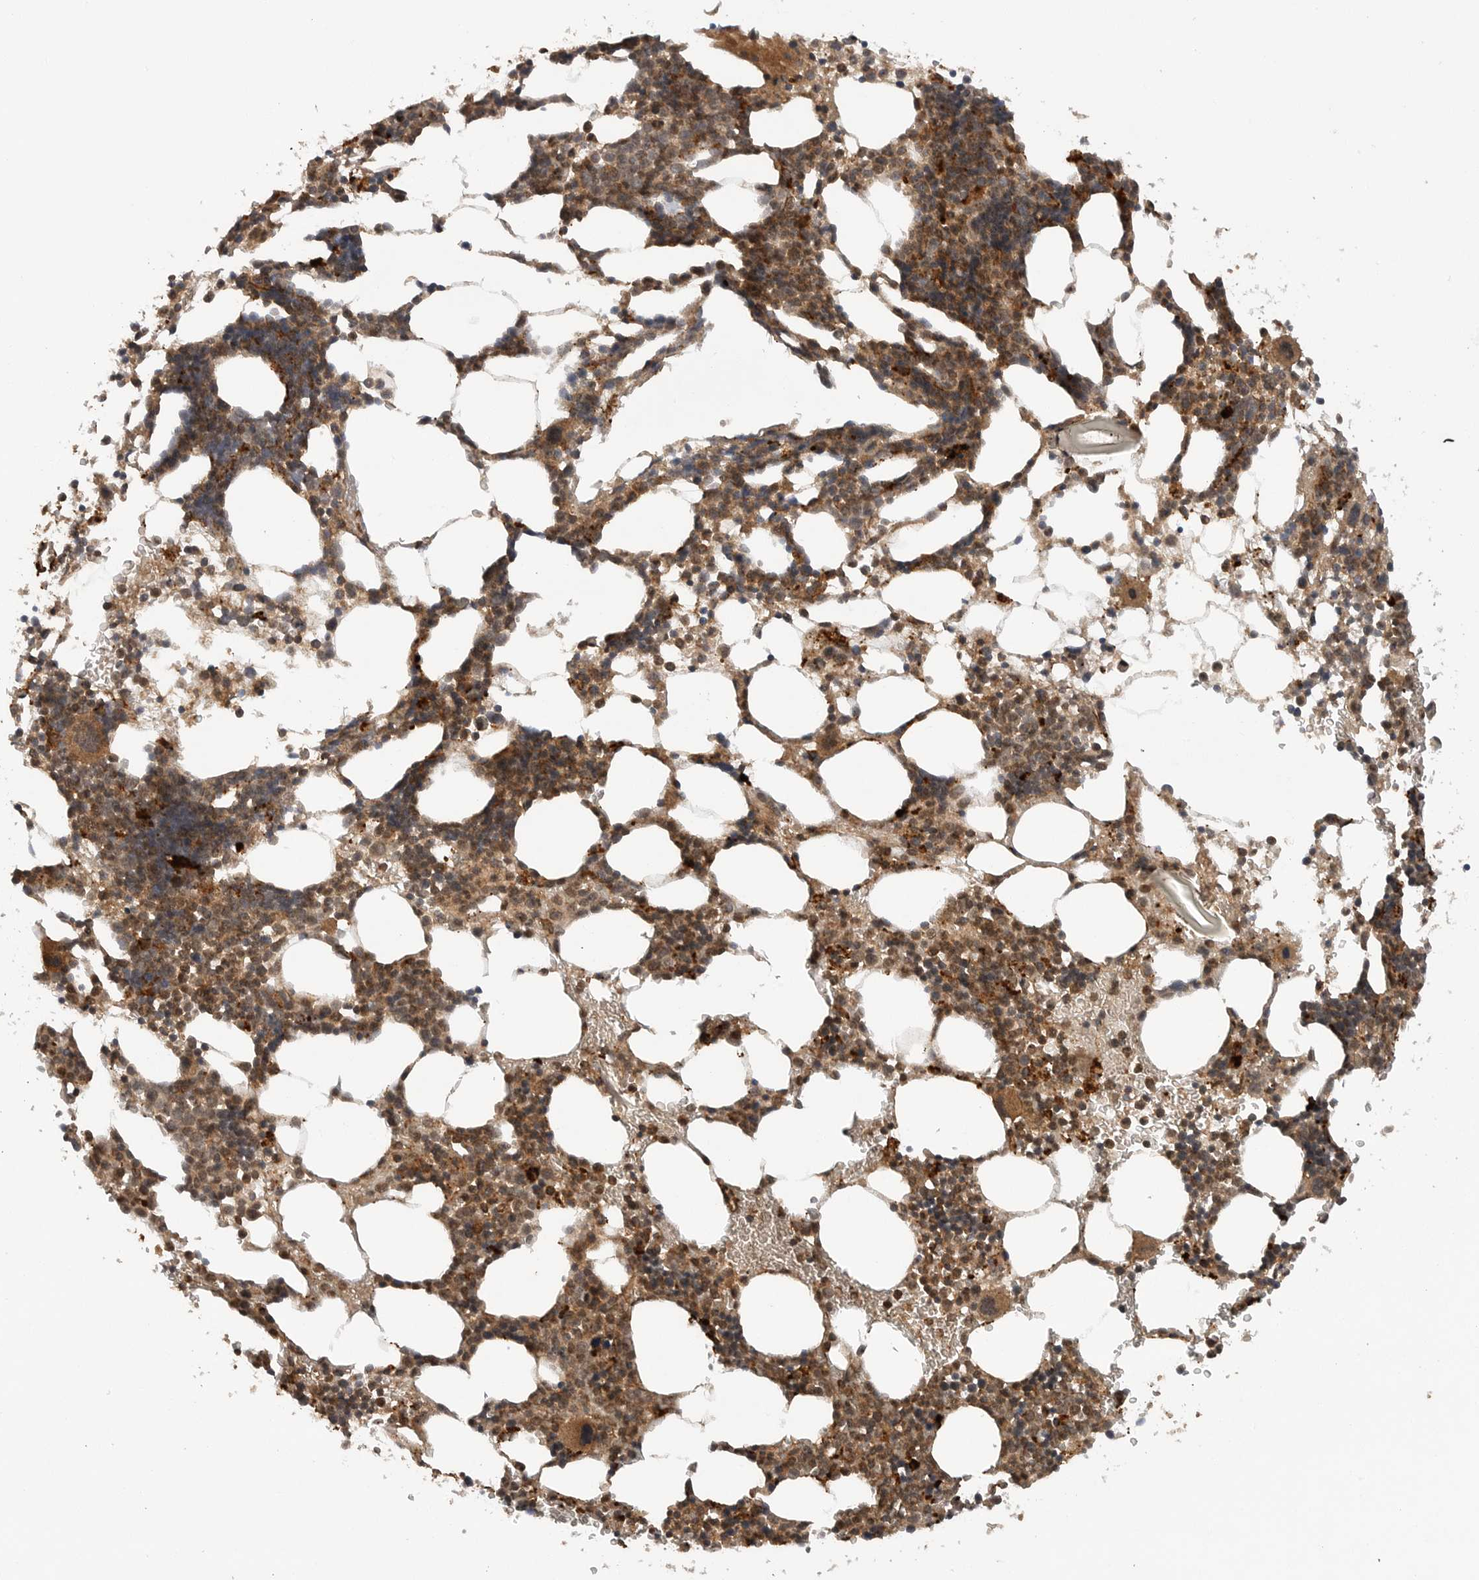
{"staining": {"intensity": "moderate", "quantity": ">75%", "location": "cytoplasmic/membranous"}, "tissue": "bone marrow", "cell_type": "Hematopoietic cells", "image_type": "normal", "snomed": [{"axis": "morphology", "description": "Normal tissue, NOS"}, {"axis": "morphology", "description": "Inflammation, NOS"}, {"axis": "topography", "description": "Bone marrow"}], "caption": "Immunohistochemistry (IHC) histopathology image of unremarkable bone marrow stained for a protein (brown), which demonstrates medium levels of moderate cytoplasmic/membranous expression in about >75% of hematopoietic cells.", "gene": "PRDX4", "patient": {"sex": "male", "age": 44}}